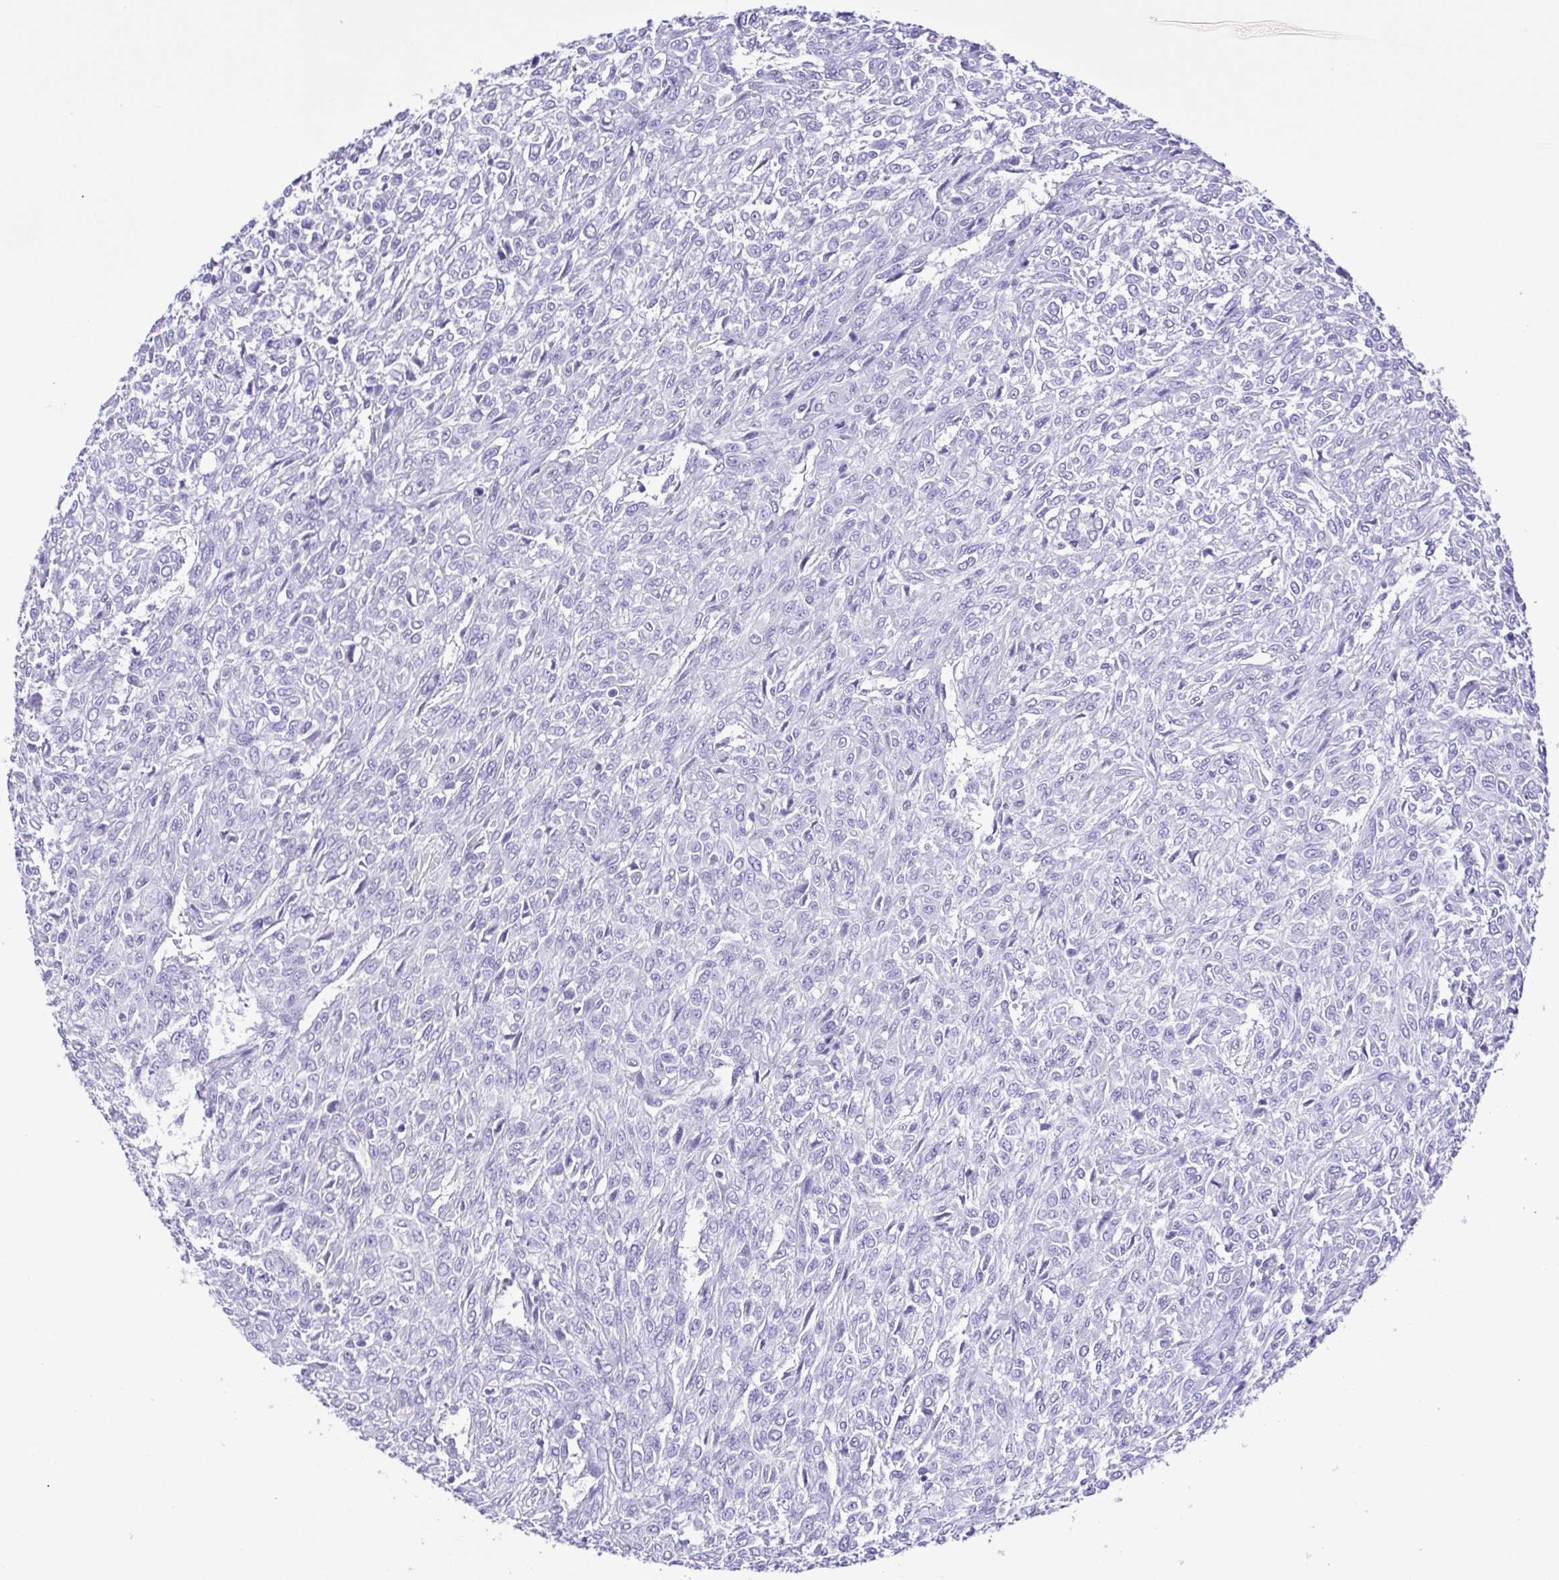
{"staining": {"intensity": "negative", "quantity": "none", "location": "none"}, "tissue": "renal cancer", "cell_type": "Tumor cells", "image_type": "cancer", "snomed": [{"axis": "morphology", "description": "Adenocarcinoma, NOS"}, {"axis": "topography", "description": "Kidney"}], "caption": "Immunohistochemistry micrograph of neoplastic tissue: renal cancer (adenocarcinoma) stained with DAB (3,3'-diaminobenzidine) displays no significant protein positivity in tumor cells. (Stains: DAB IHC with hematoxylin counter stain, Microscopy: brightfield microscopy at high magnification).", "gene": "OVGP1", "patient": {"sex": "male", "age": 58}}